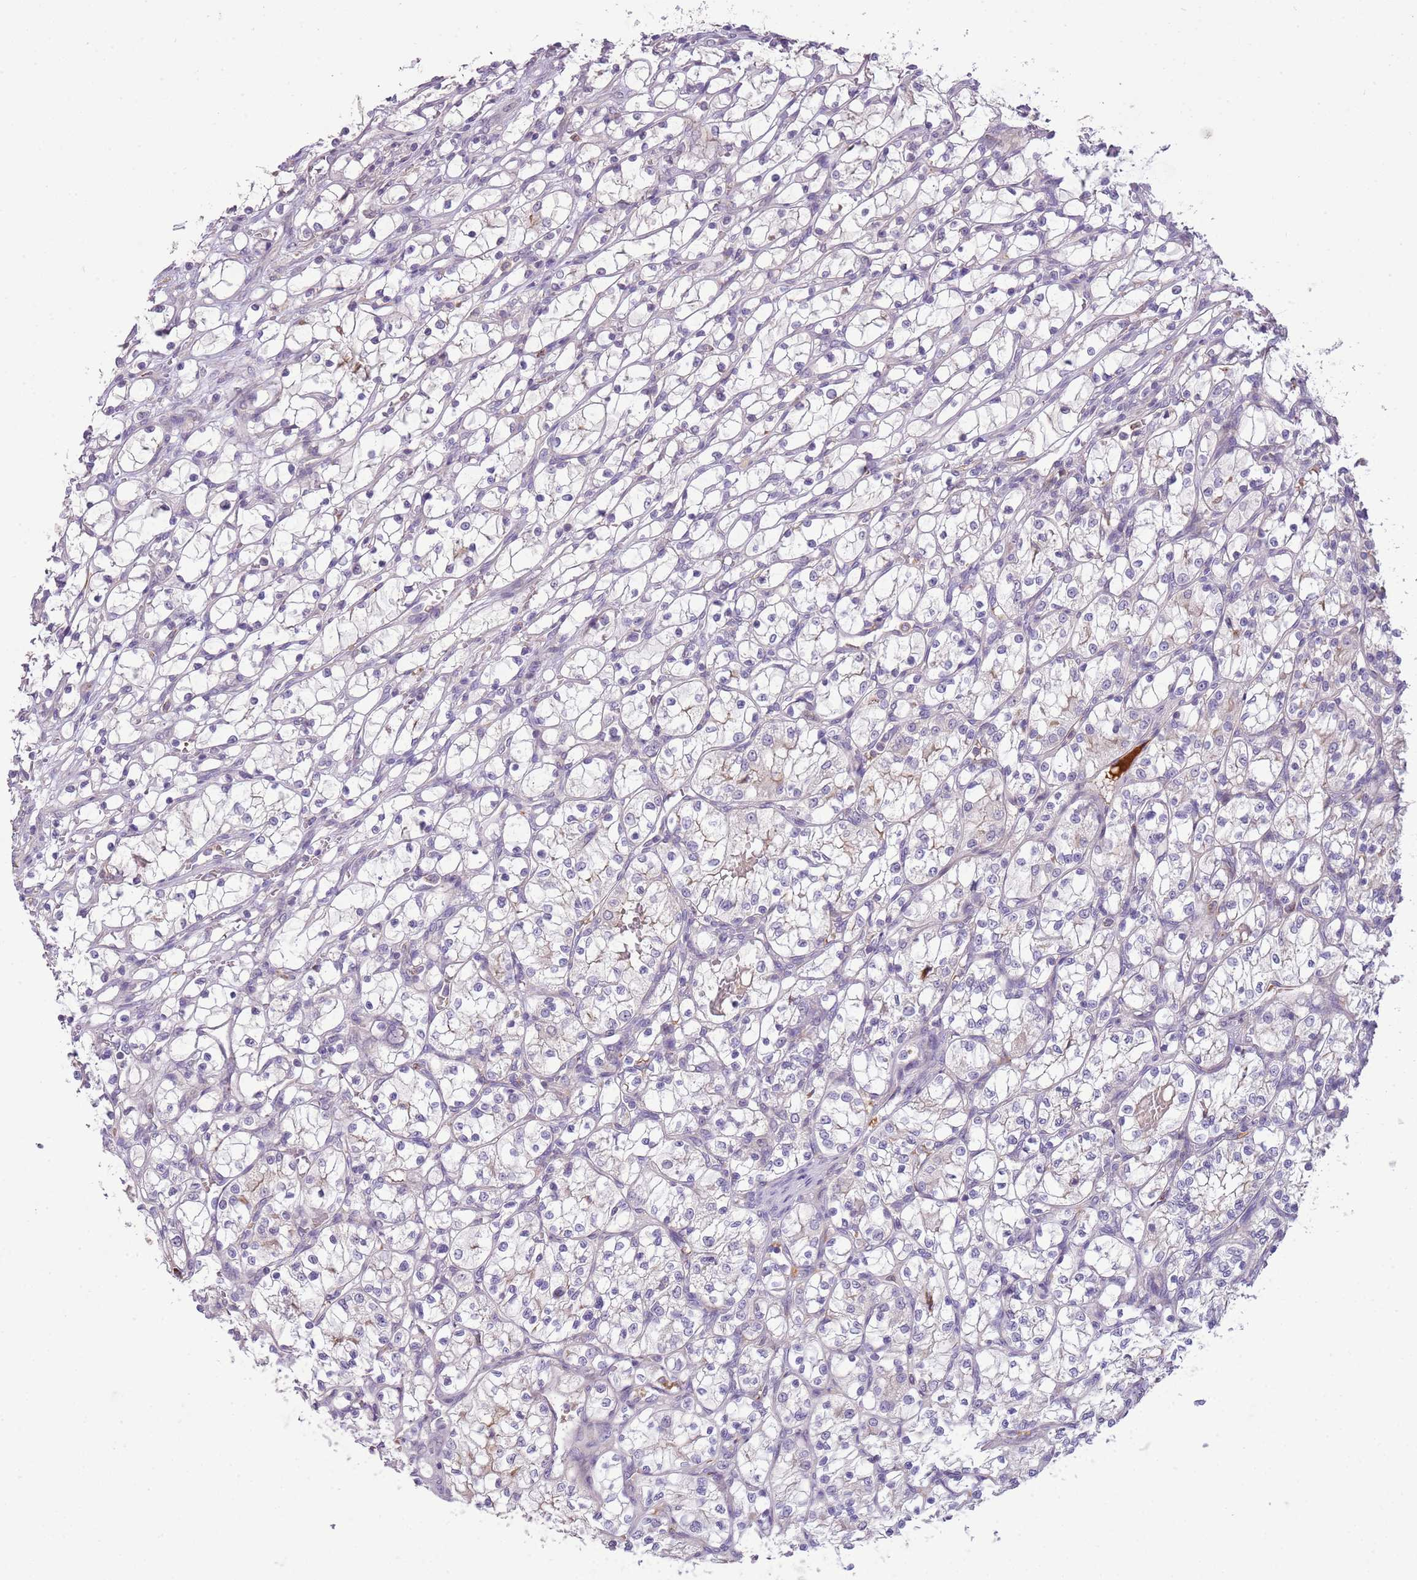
{"staining": {"intensity": "negative", "quantity": "none", "location": "none"}, "tissue": "renal cancer", "cell_type": "Tumor cells", "image_type": "cancer", "snomed": [{"axis": "morphology", "description": "Adenocarcinoma, NOS"}, {"axis": "topography", "description": "Kidney"}], "caption": "An immunohistochemistry micrograph of renal cancer (adenocarcinoma) is shown. There is no staining in tumor cells of renal cancer (adenocarcinoma).", "gene": "SCAMP5", "patient": {"sex": "female", "age": 69}}